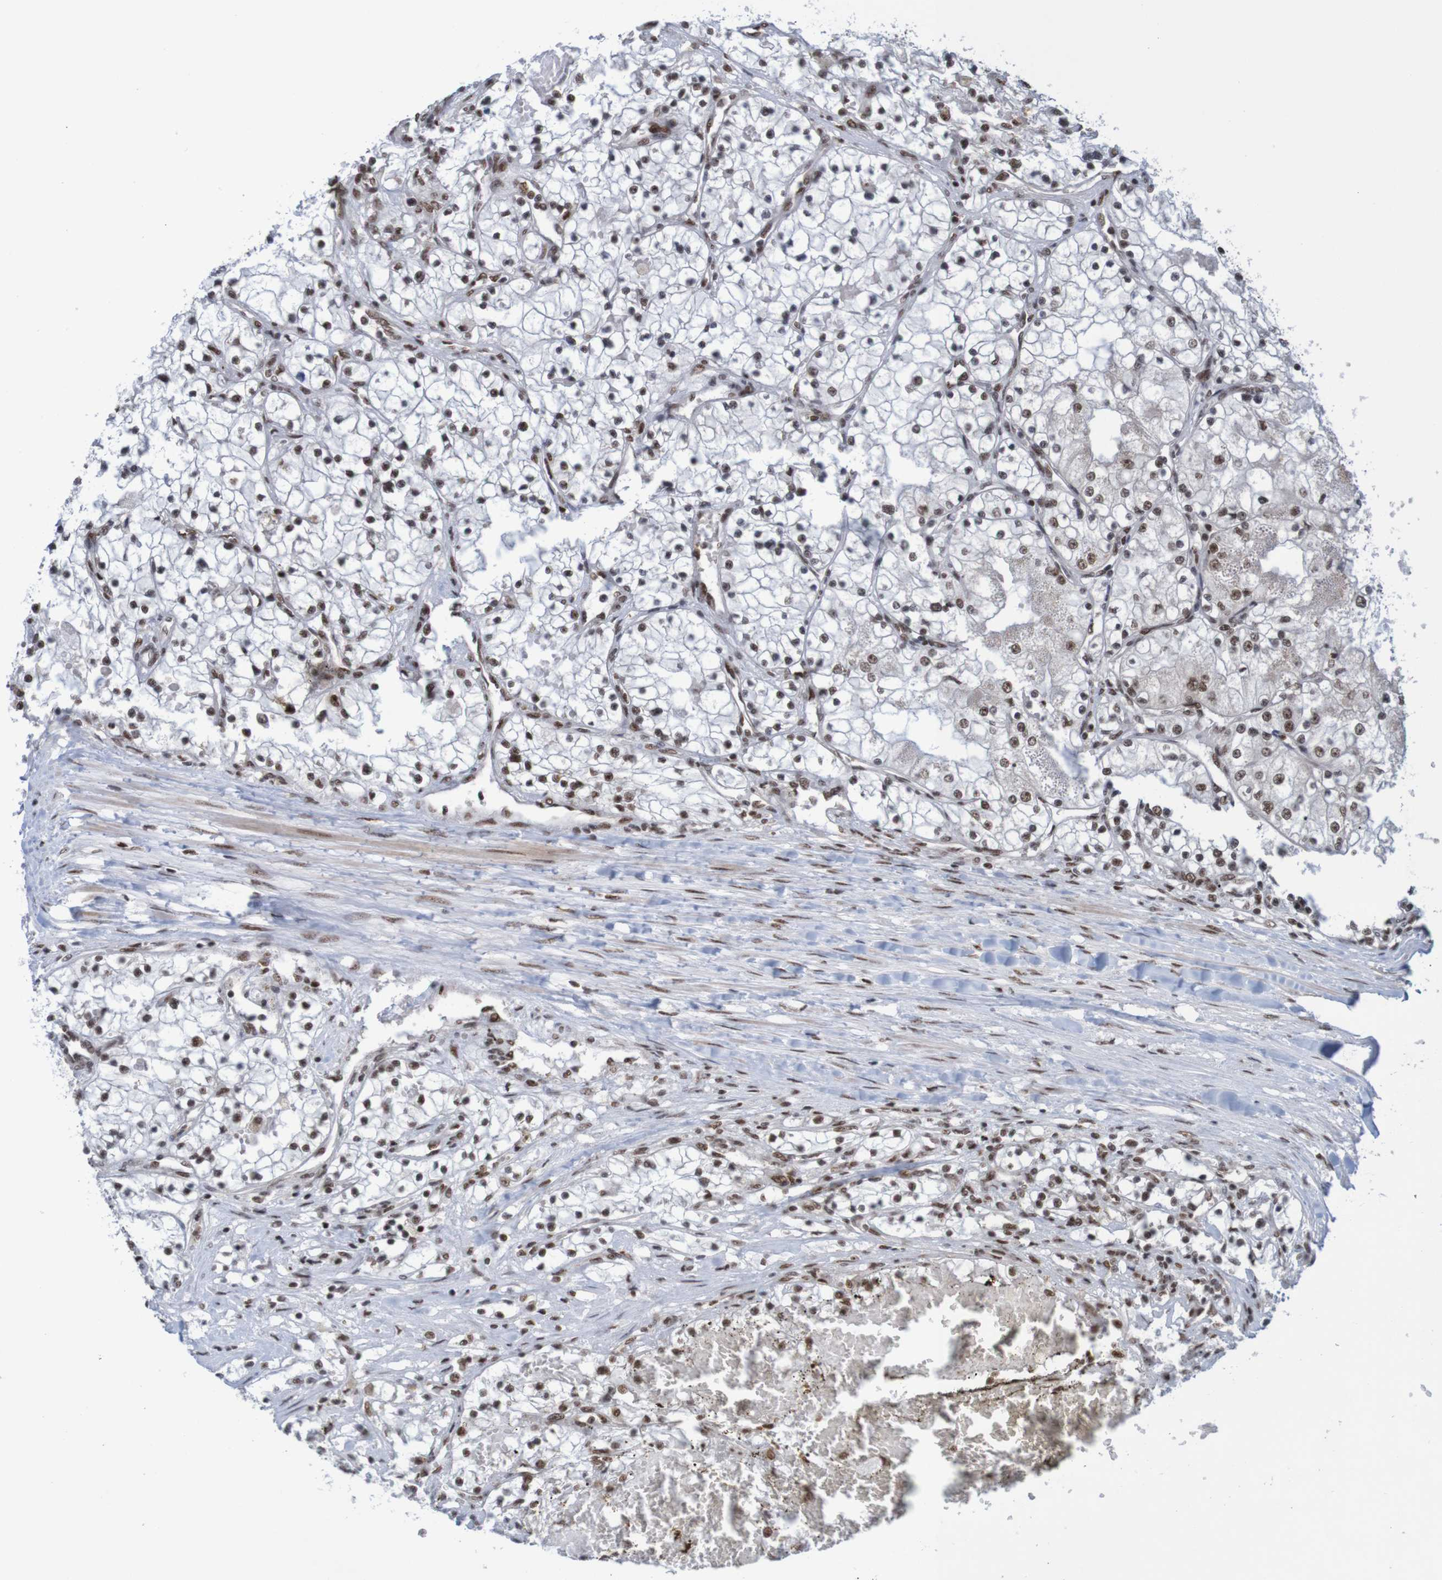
{"staining": {"intensity": "strong", "quantity": "25%-75%", "location": "nuclear"}, "tissue": "renal cancer", "cell_type": "Tumor cells", "image_type": "cancer", "snomed": [{"axis": "morphology", "description": "Adenocarcinoma, NOS"}, {"axis": "topography", "description": "Kidney"}], "caption": "This photomicrograph displays renal adenocarcinoma stained with IHC to label a protein in brown. The nuclear of tumor cells show strong positivity for the protein. Nuclei are counter-stained blue.", "gene": "THRAP3", "patient": {"sex": "male", "age": 68}}